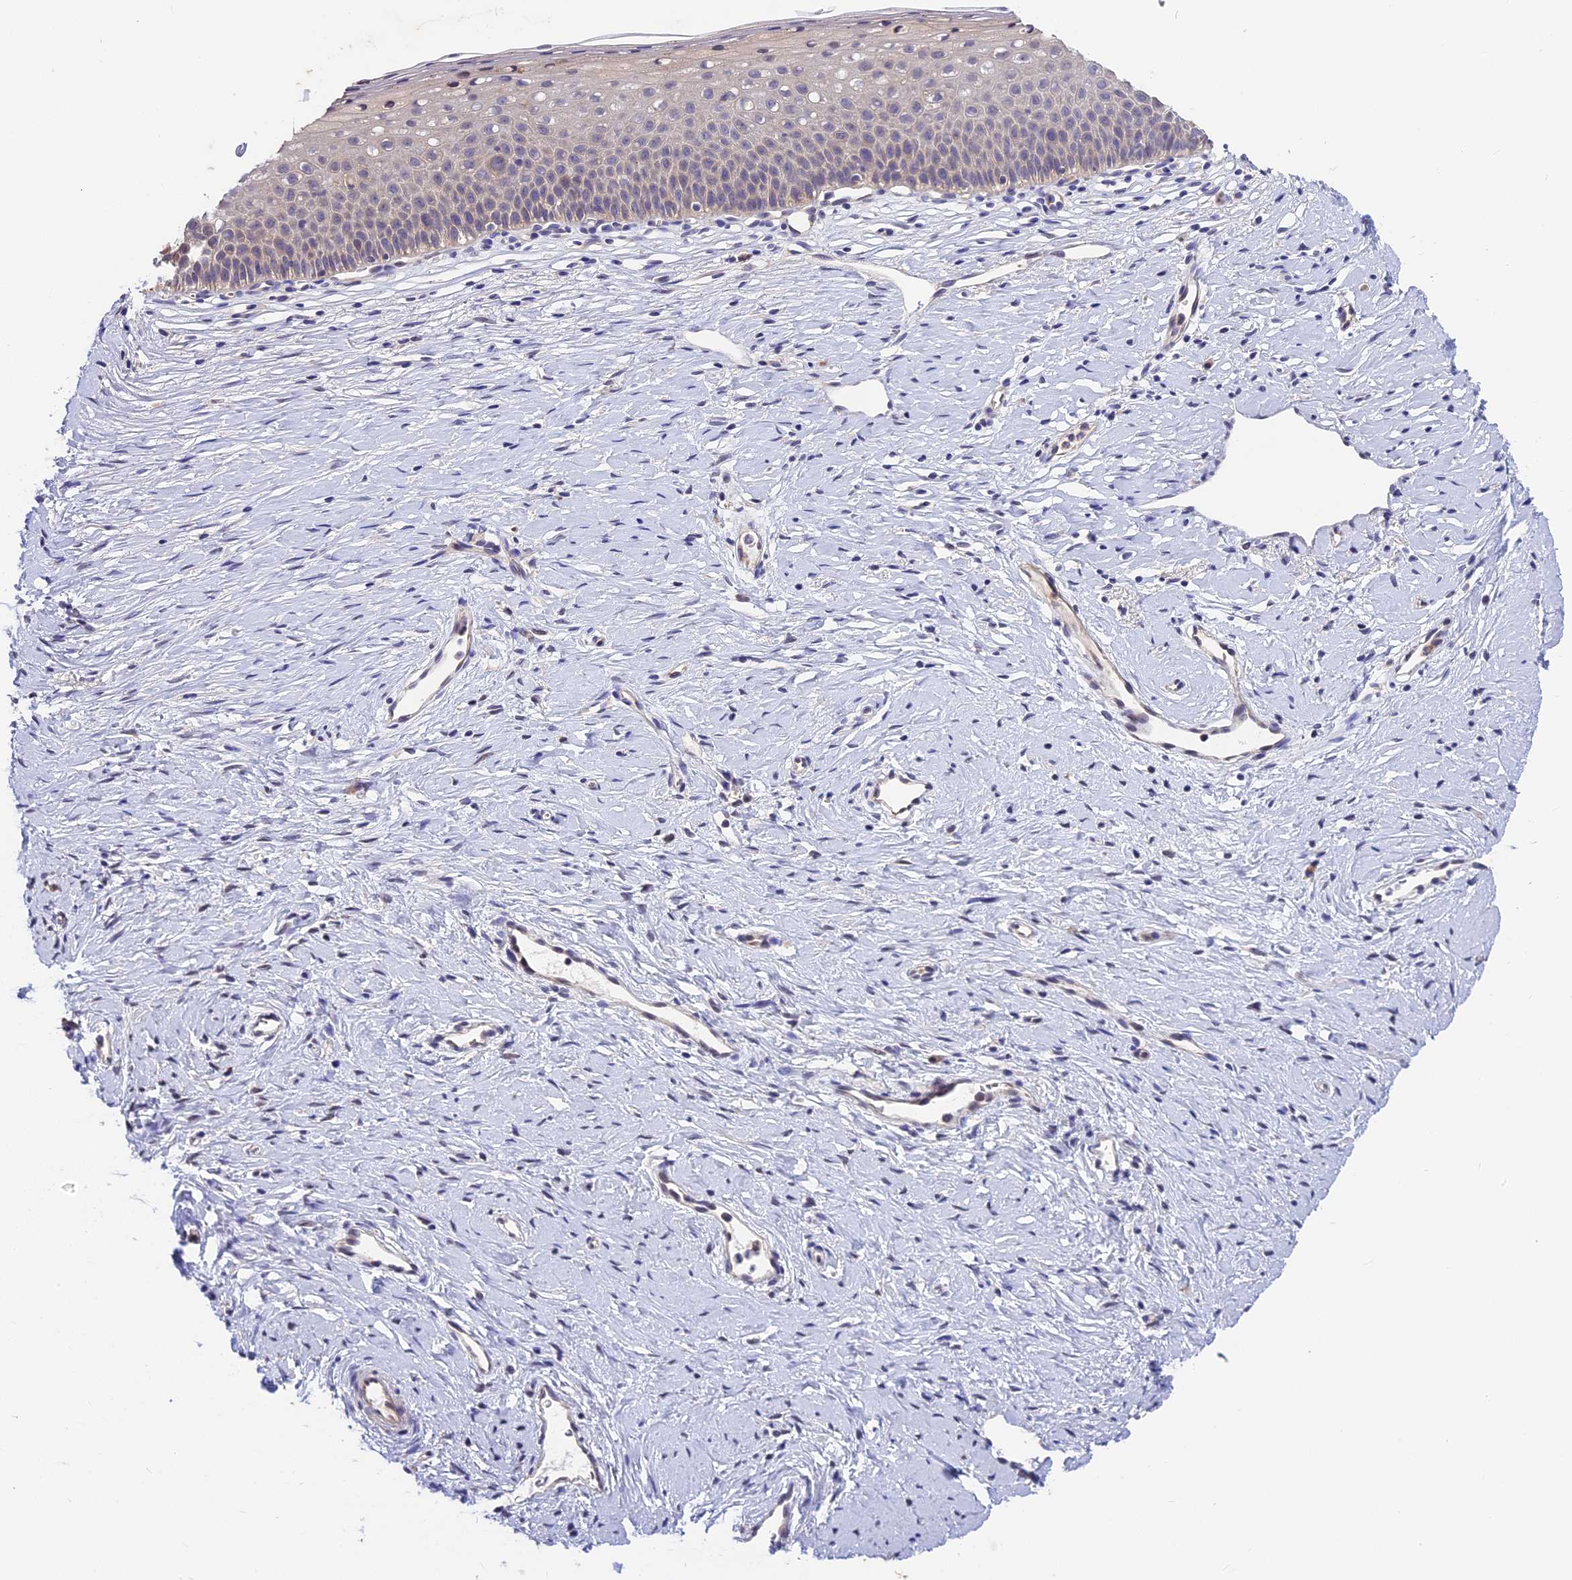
{"staining": {"intensity": "moderate", "quantity": "25%-75%", "location": "cytoplasmic/membranous"}, "tissue": "cervix", "cell_type": "Glandular cells", "image_type": "normal", "snomed": [{"axis": "morphology", "description": "Normal tissue, NOS"}, {"axis": "topography", "description": "Cervix"}], "caption": "Brown immunohistochemical staining in unremarkable cervix displays moderate cytoplasmic/membranous staining in about 25%-75% of glandular cells.", "gene": "BSCL2", "patient": {"sex": "female", "age": 36}}